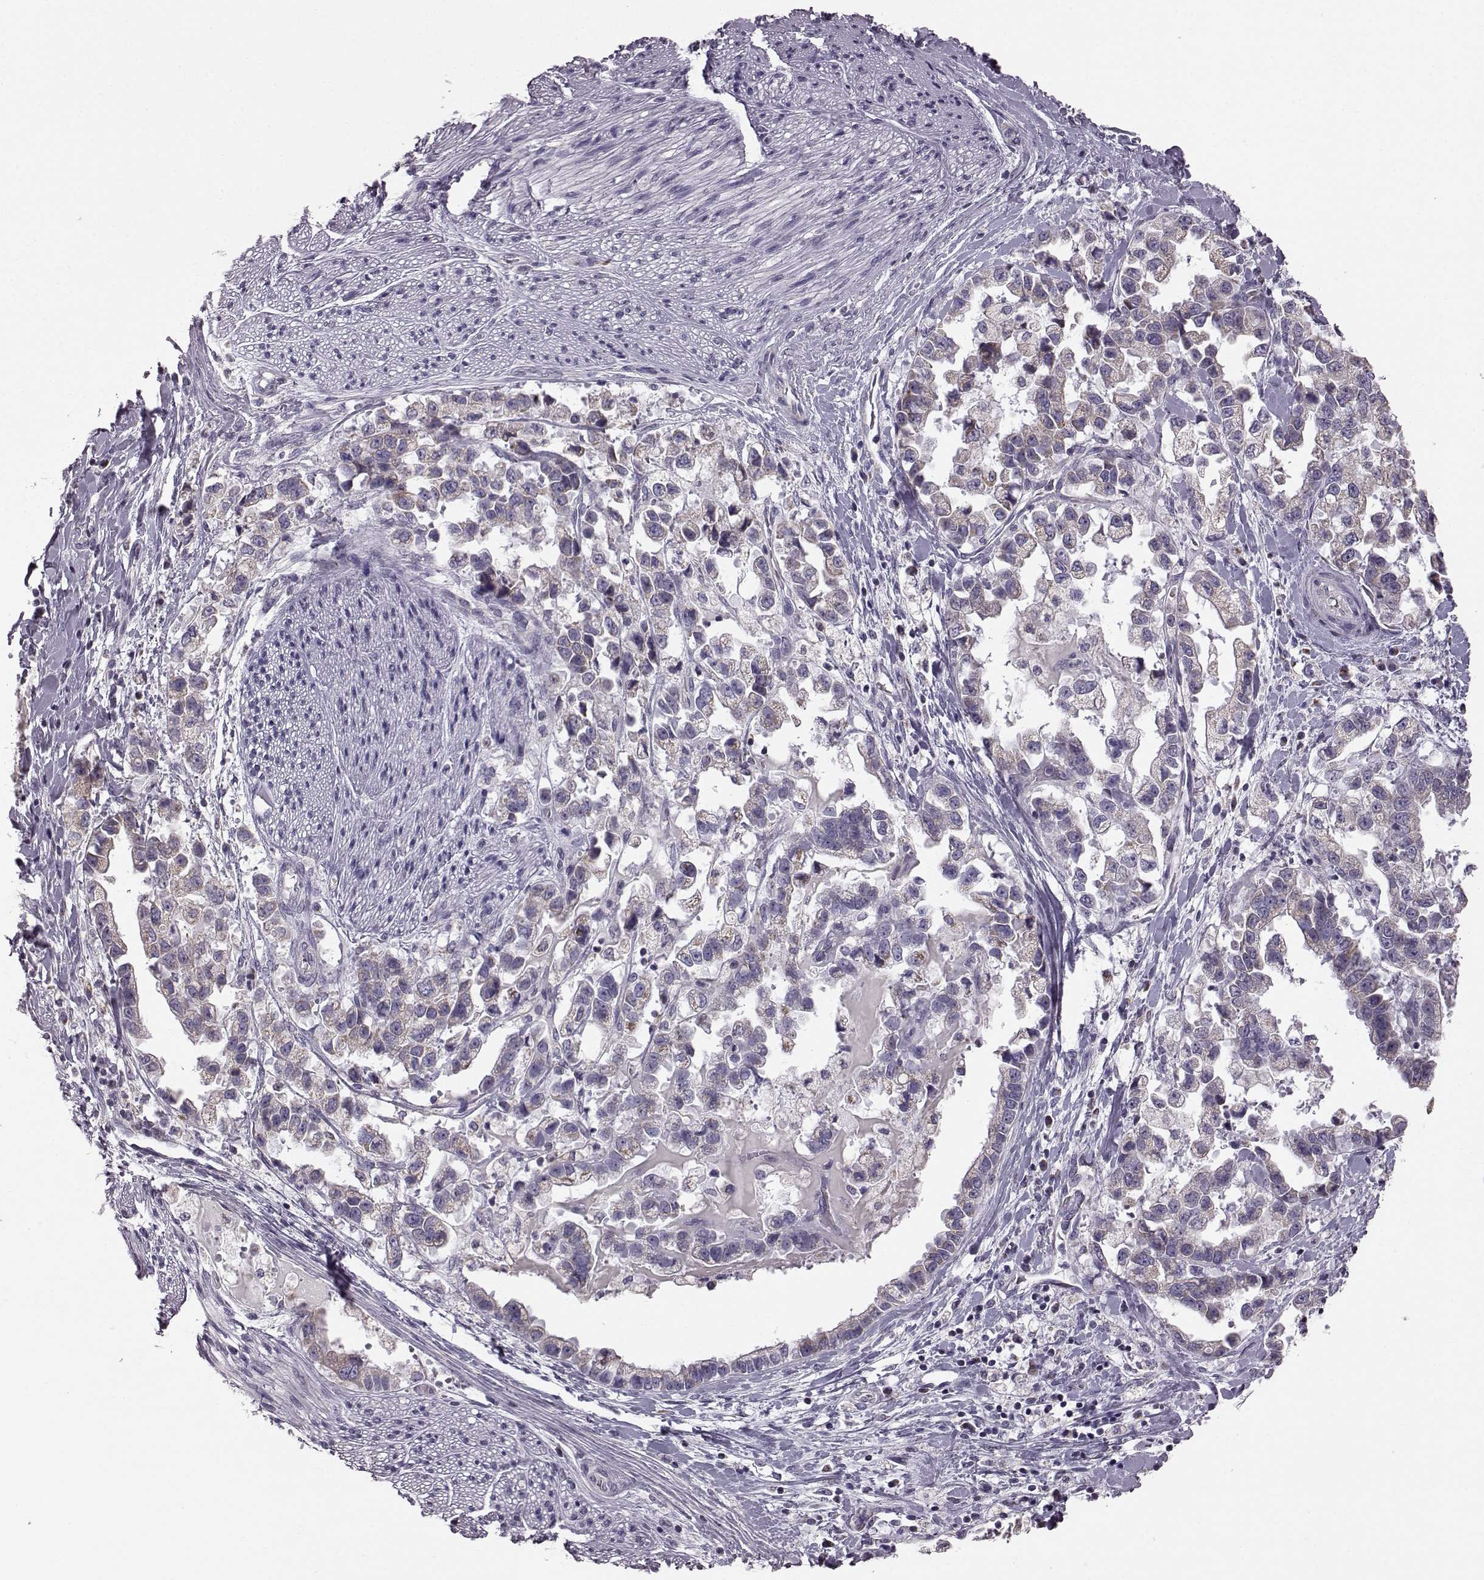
{"staining": {"intensity": "moderate", "quantity": "<25%", "location": "cytoplasmic/membranous"}, "tissue": "stomach cancer", "cell_type": "Tumor cells", "image_type": "cancer", "snomed": [{"axis": "morphology", "description": "Adenocarcinoma, NOS"}, {"axis": "topography", "description": "Stomach"}], "caption": "Tumor cells exhibit low levels of moderate cytoplasmic/membranous positivity in about <25% of cells in human stomach cancer (adenocarcinoma). The staining was performed using DAB, with brown indicating positive protein expression. Nuclei are stained blue with hematoxylin.", "gene": "FAM8A1", "patient": {"sex": "male", "age": 59}}